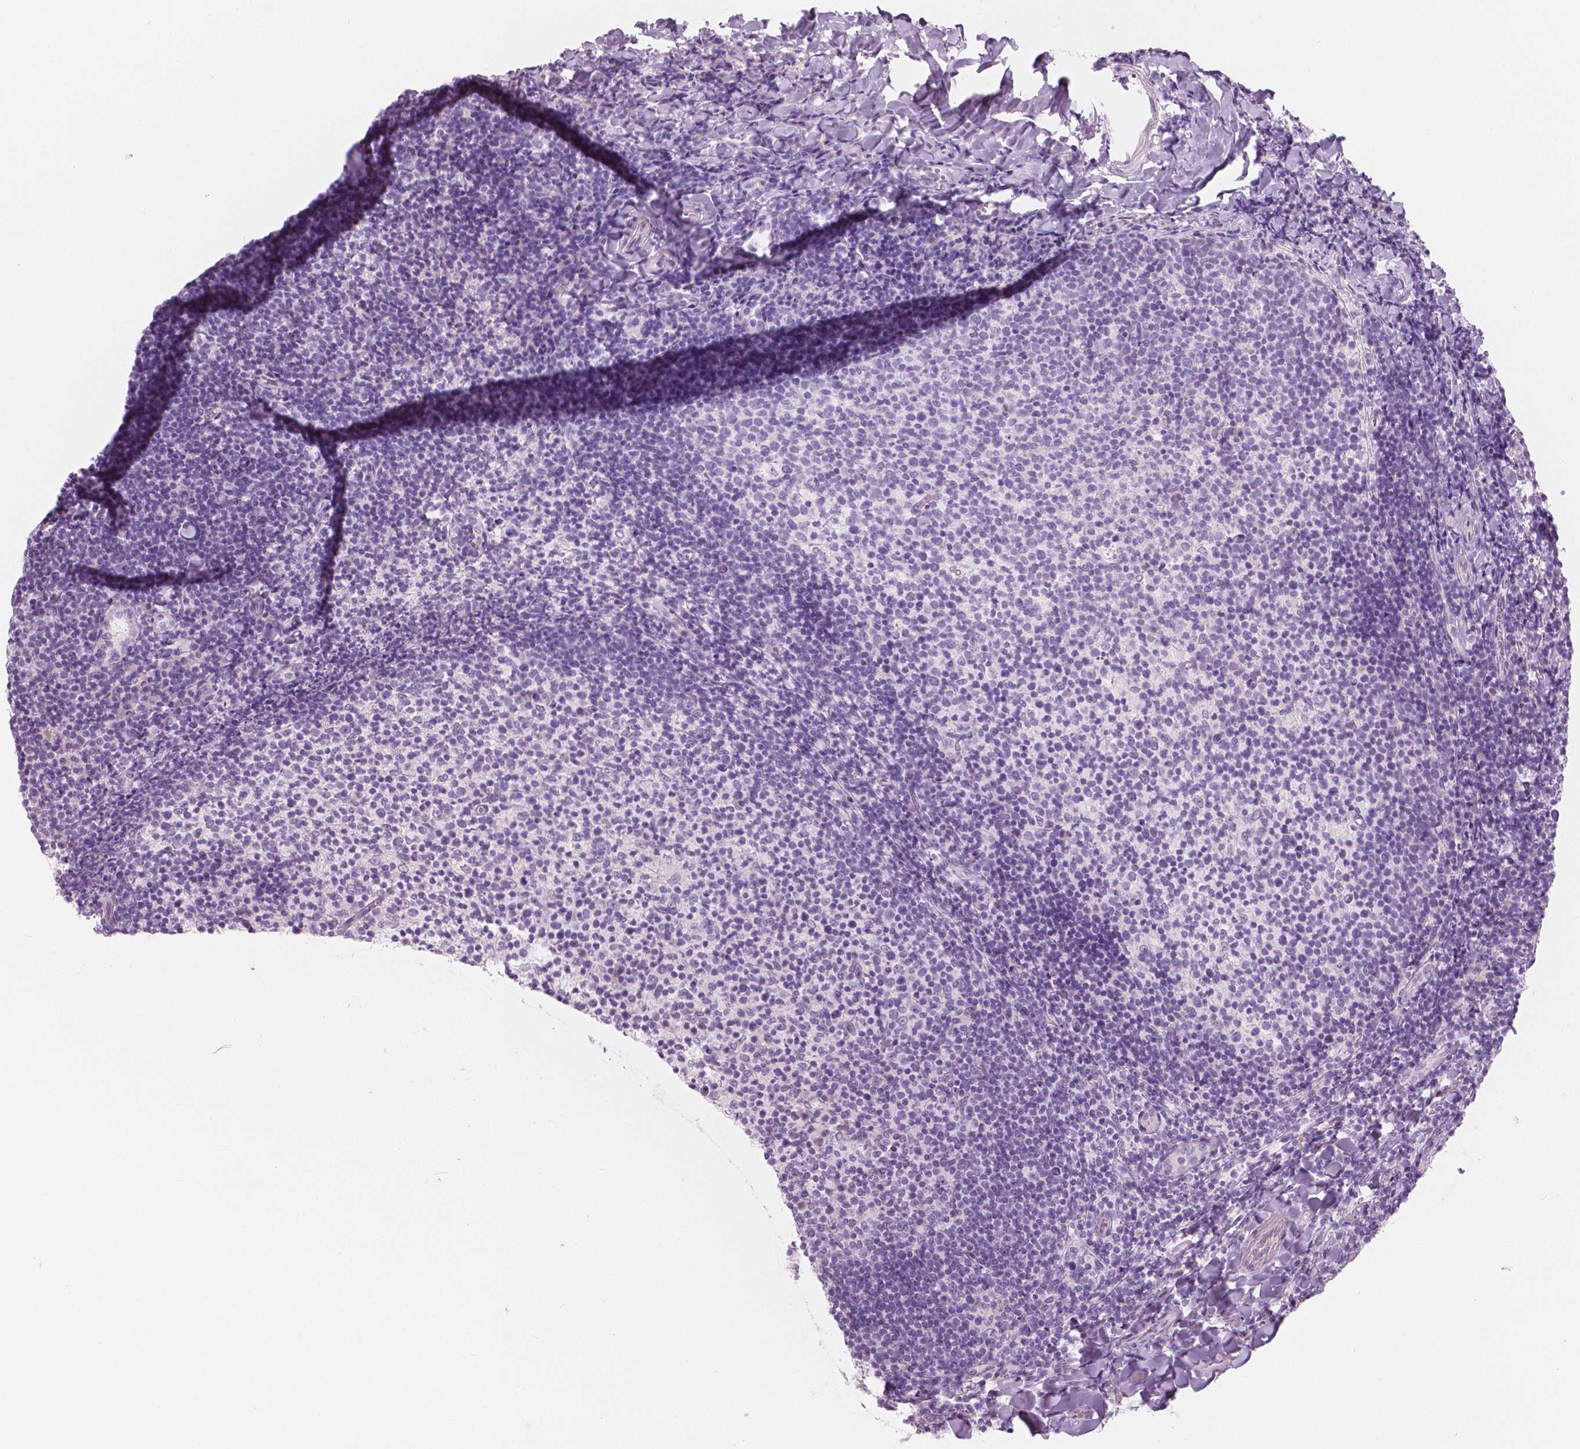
{"staining": {"intensity": "negative", "quantity": "none", "location": "none"}, "tissue": "tonsil", "cell_type": "Germinal center cells", "image_type": "normal", "snomed": [{"axis": "morphology", "description": "Normal tissue, NOS"}, {"axis": "topography", "description": "Tonsil"}], "caption": "DAB (3,3'-diaminobenzidine) immunohistochemical staining of normal human tonsil demonstrates no significant expression in germinal center cells.", "gene": "A4GNT", "patient": {"sex": "female", "age": 10}}